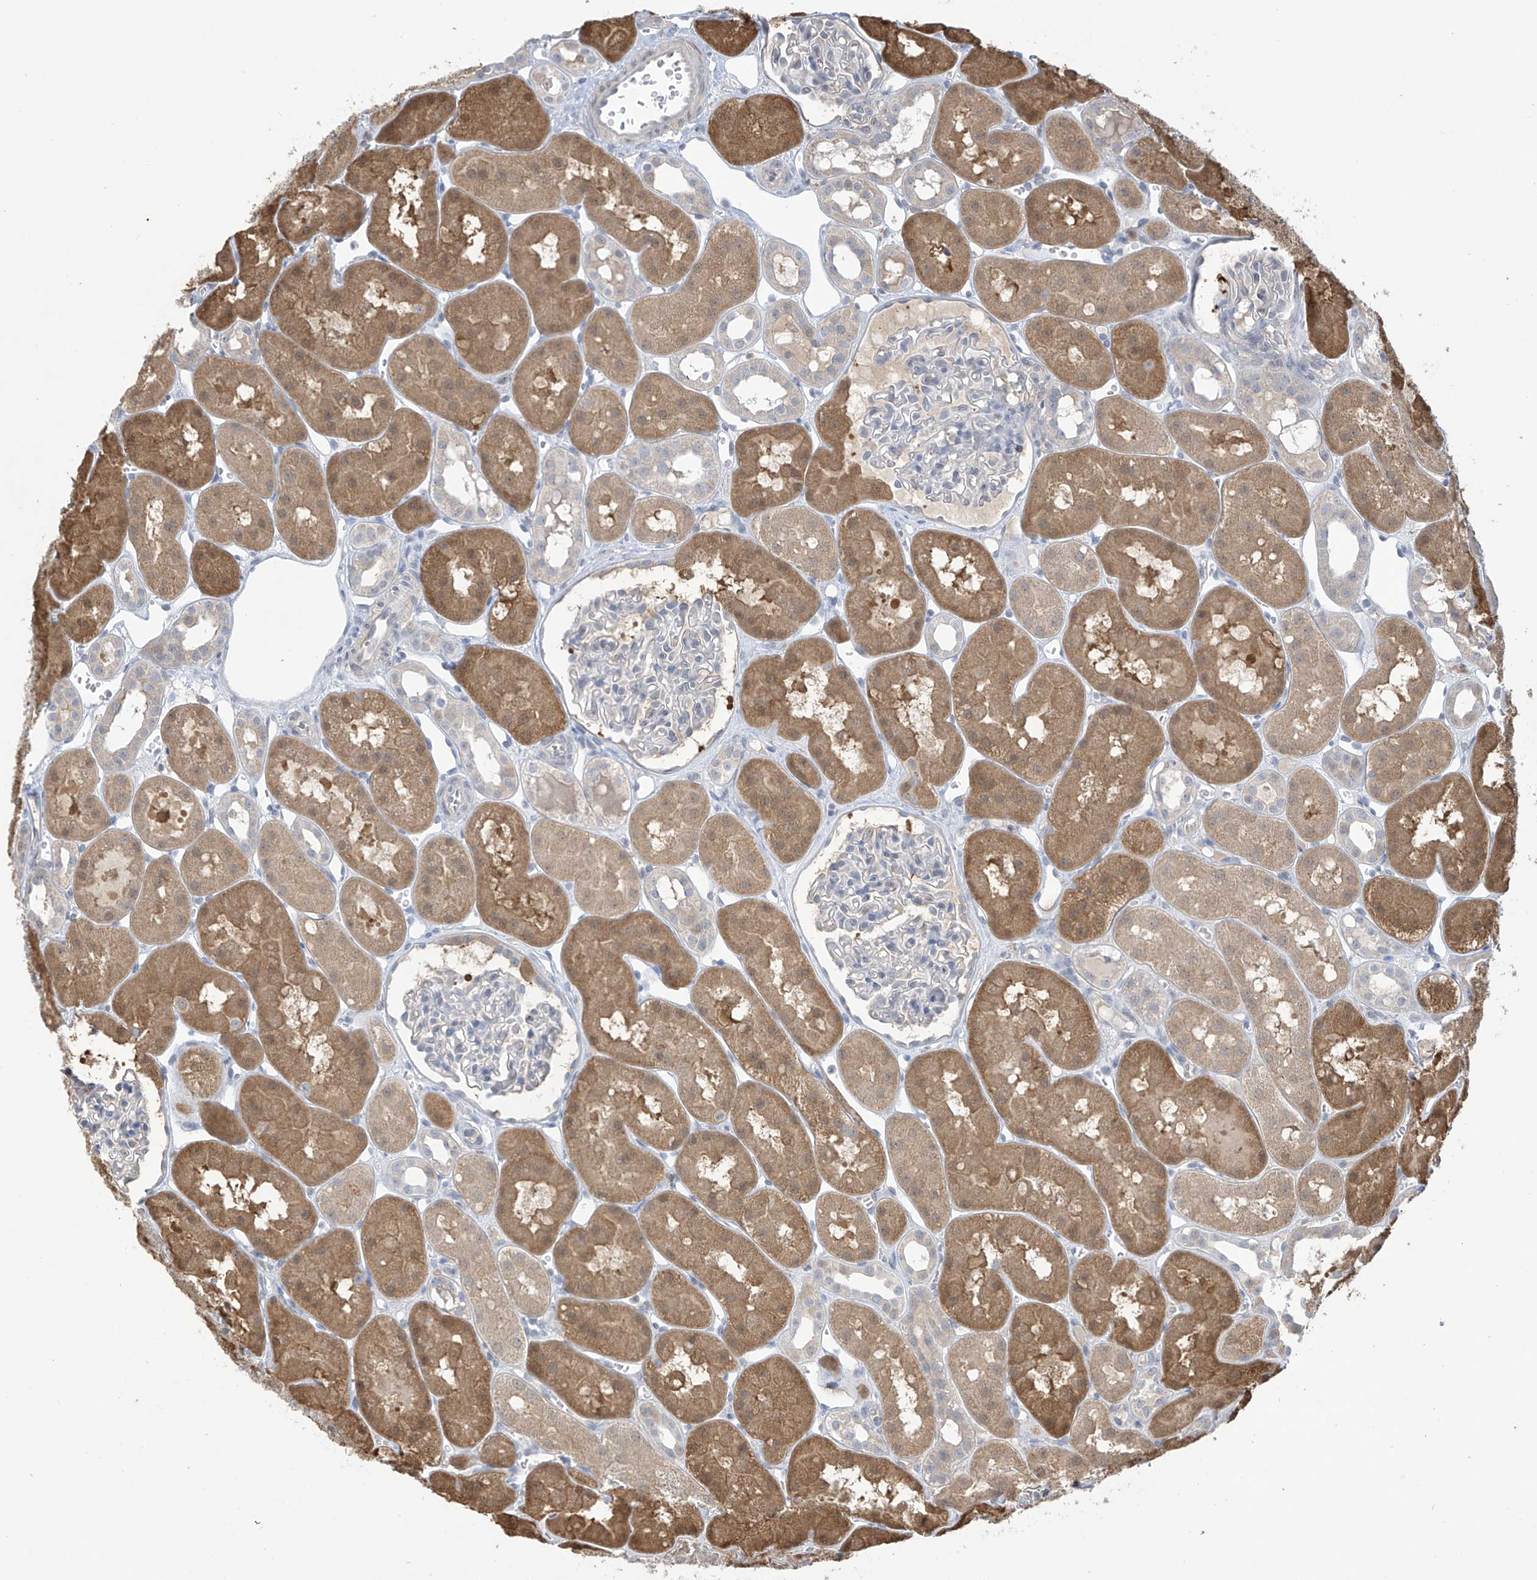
{"staining": {"intensity": "negative", "quantity": "none", "location": "none"}, "tissue": "kidney", "cell_type": "Cells in glomeruli", "image_type": "normal", "snomed": [{"axis": "morphology", "description": "Normal tissue, NOS"}, {"axis": "topography", "description": "Kidney"}], "caption": "A histopathology image of kidney stained for a protein exhibits no brown staining in cells in glomeruli. Brightfield microscopy of IHC stained with DAB (3,3'-diaminobenzidine) (brown) and hematoxylin (blue), captured at high magnification.", "gene": "IDH1", "patient": {"sex": "male", "age": 16}}